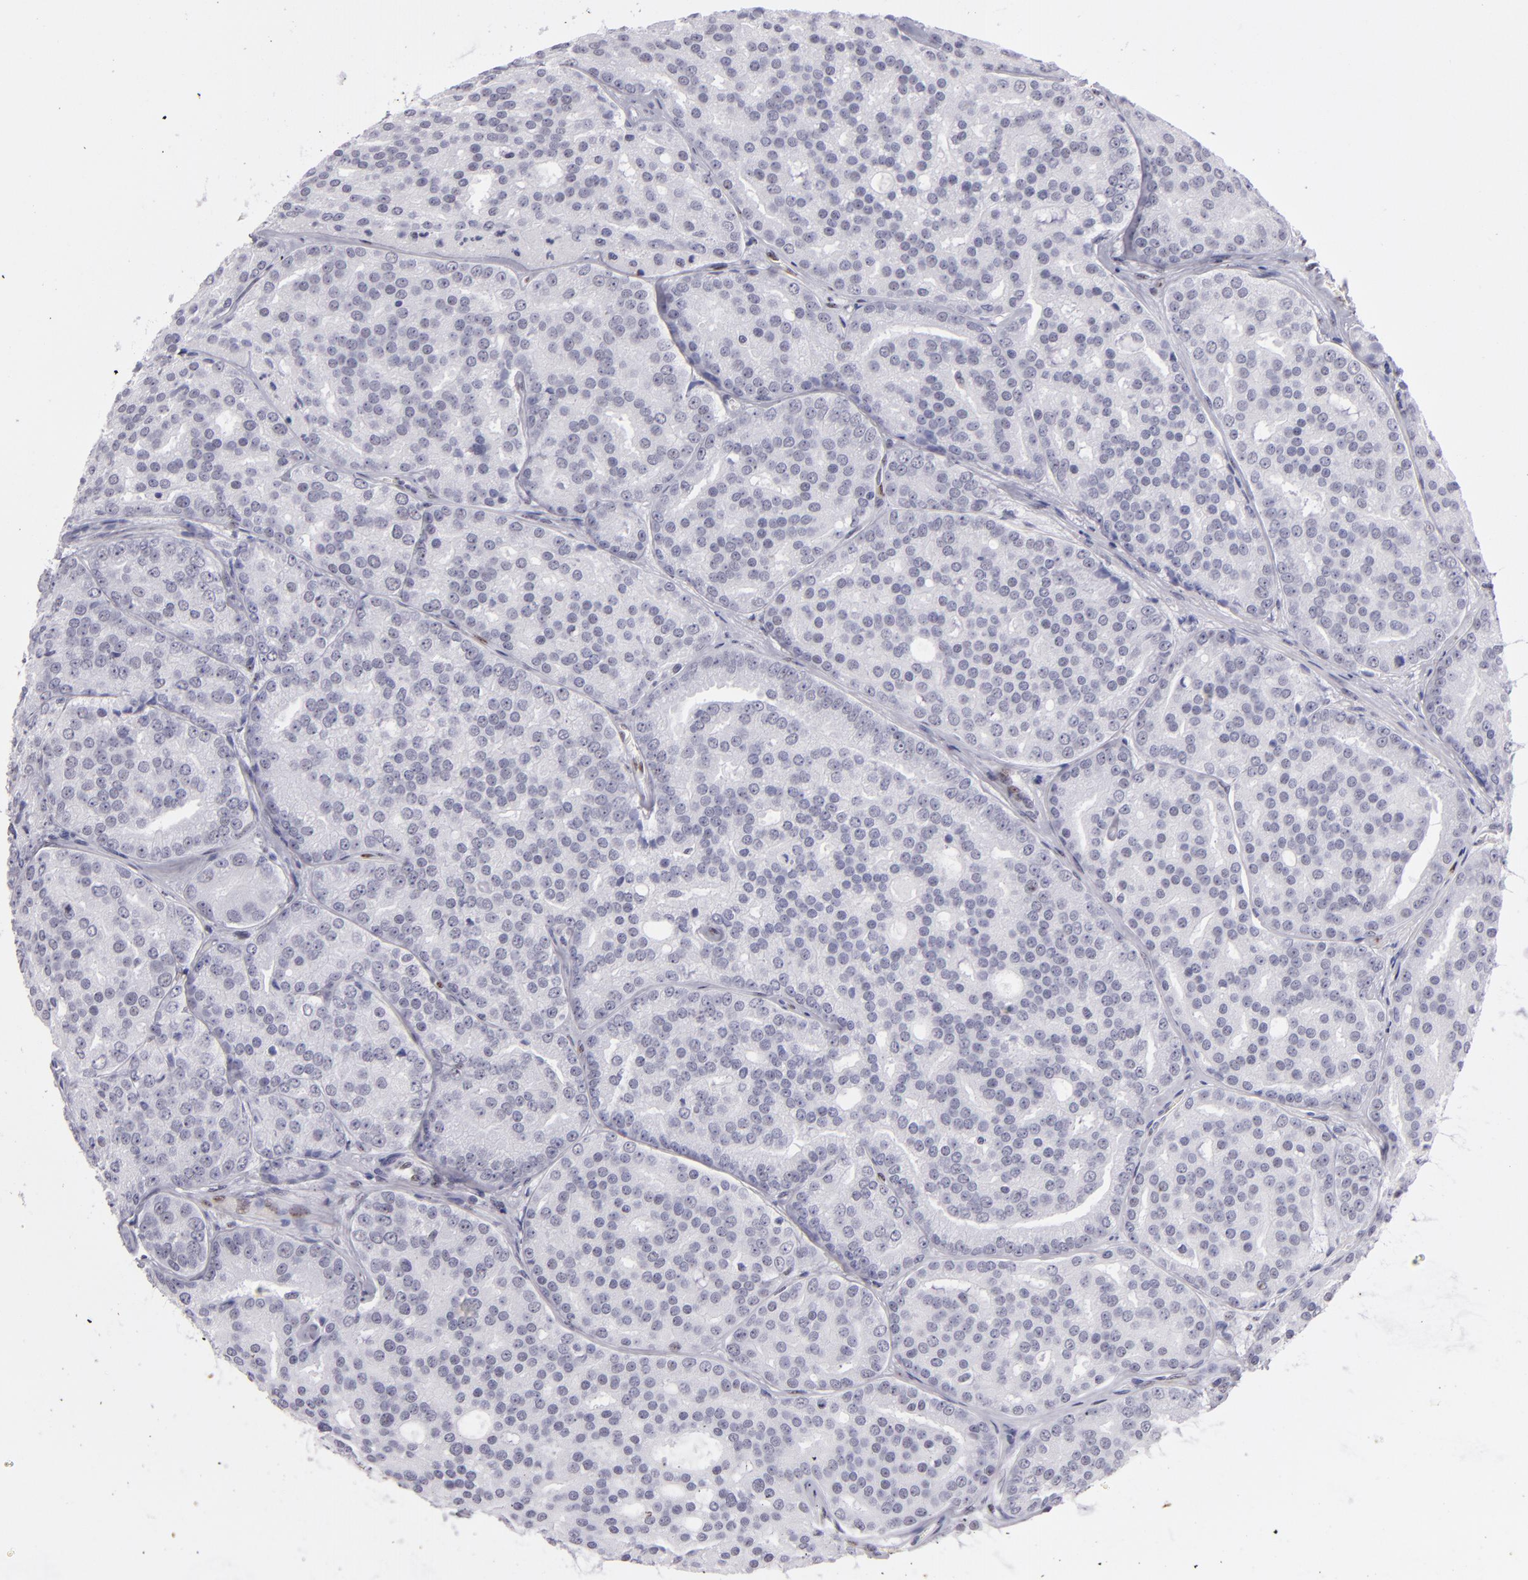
{"staining": {"intensity": "negative", "quantity": "none", "location": "none"}, "tissue": "prostate cancer", "cell_type": "Tumor cells", "image_type": "cancer", "snomed": [{"axis": "morphology", "description": "Adenocarcinoma, High grade"}, {"axis": "topography", "description": "Prostate"}], "caption": "This is an immunohistochemistry (IHC) image of high-grade adenocarcinoma (prostate). There is no staining in tumor cells.", "gene": "TOP3A", "patient": {"sex": "male", "age": 64}}